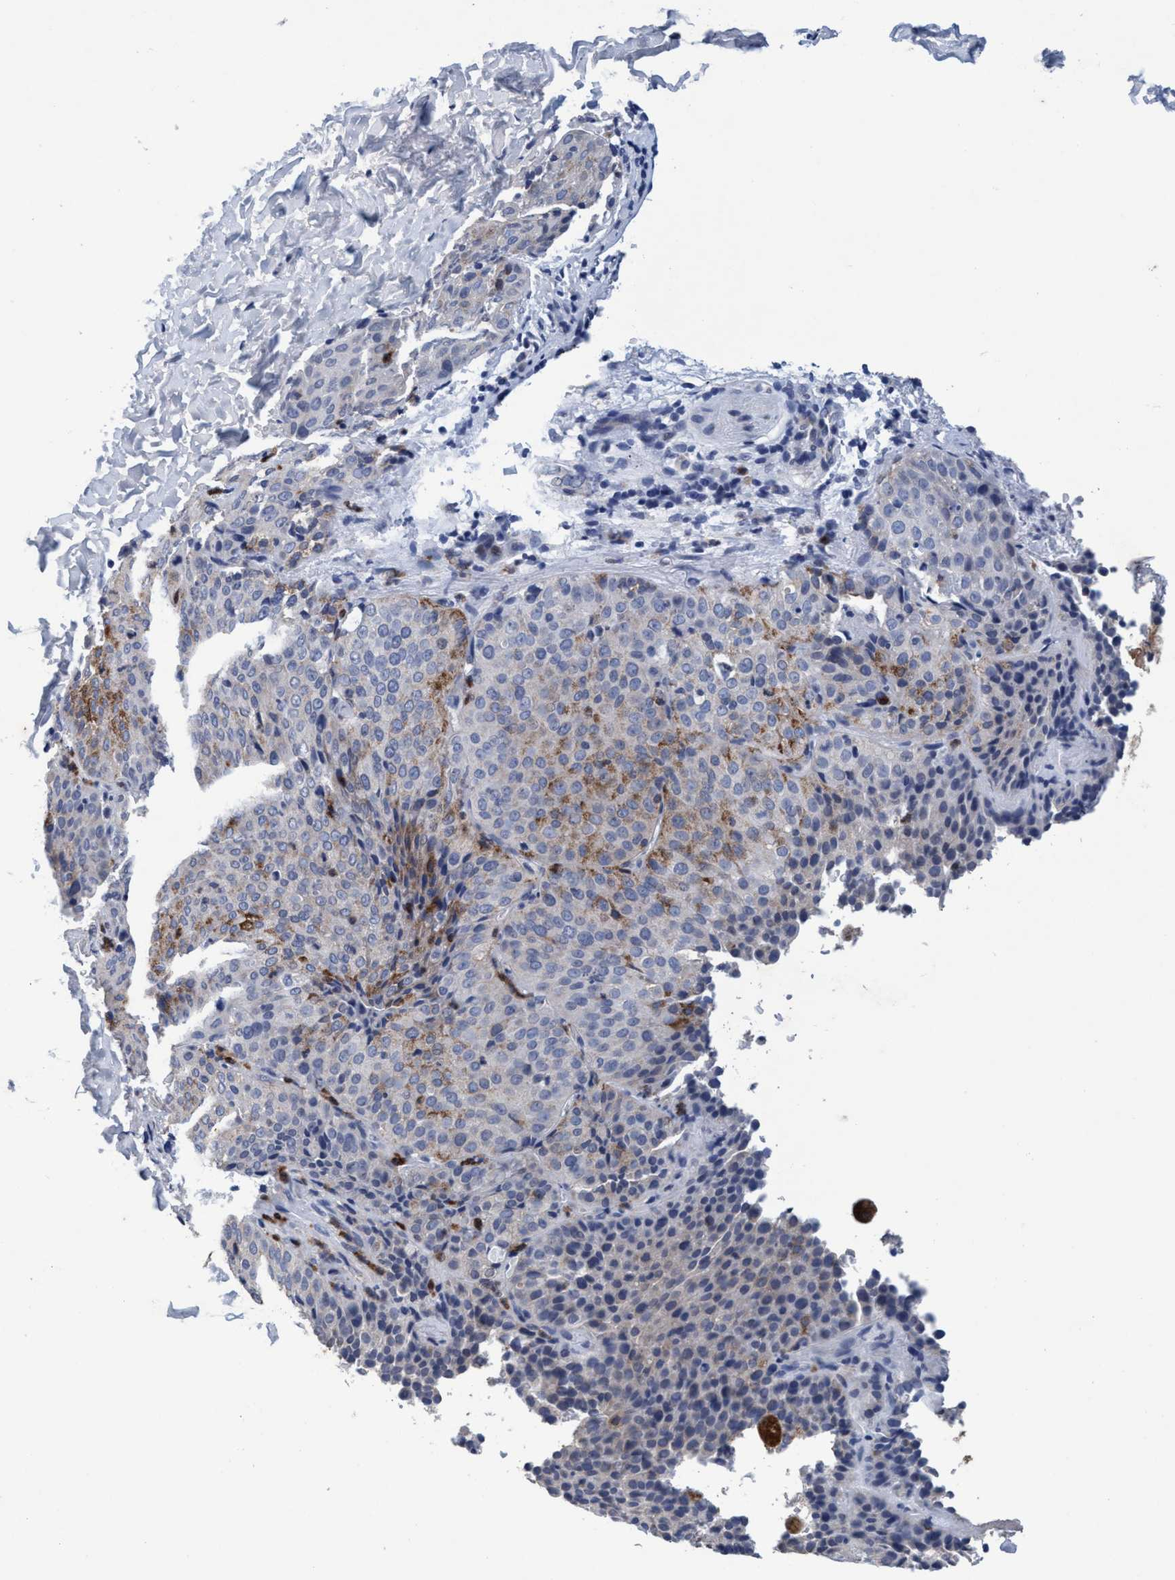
{"staining": {"intensity": "weak", "quantity": "25%-75%", "location": "cytoplasmic/membranous"}, "tissue": "lung cancer", "cell_type": "Tumor cells", "image_type": "cancer", "snomed": [{"axis": "morphology", "description": "Squamous cell carcinoma, NOS"}, {"axis": "topography", "description": "Lung"}], "caption": "A histopathology image of human squamous cell carcinoma (lung) stained for a protein reveals weak cytoplasmic/membranous brown staining in tumor cells.", "gene": "GRB14", "patient": {"sex": "male", "age": 54}}